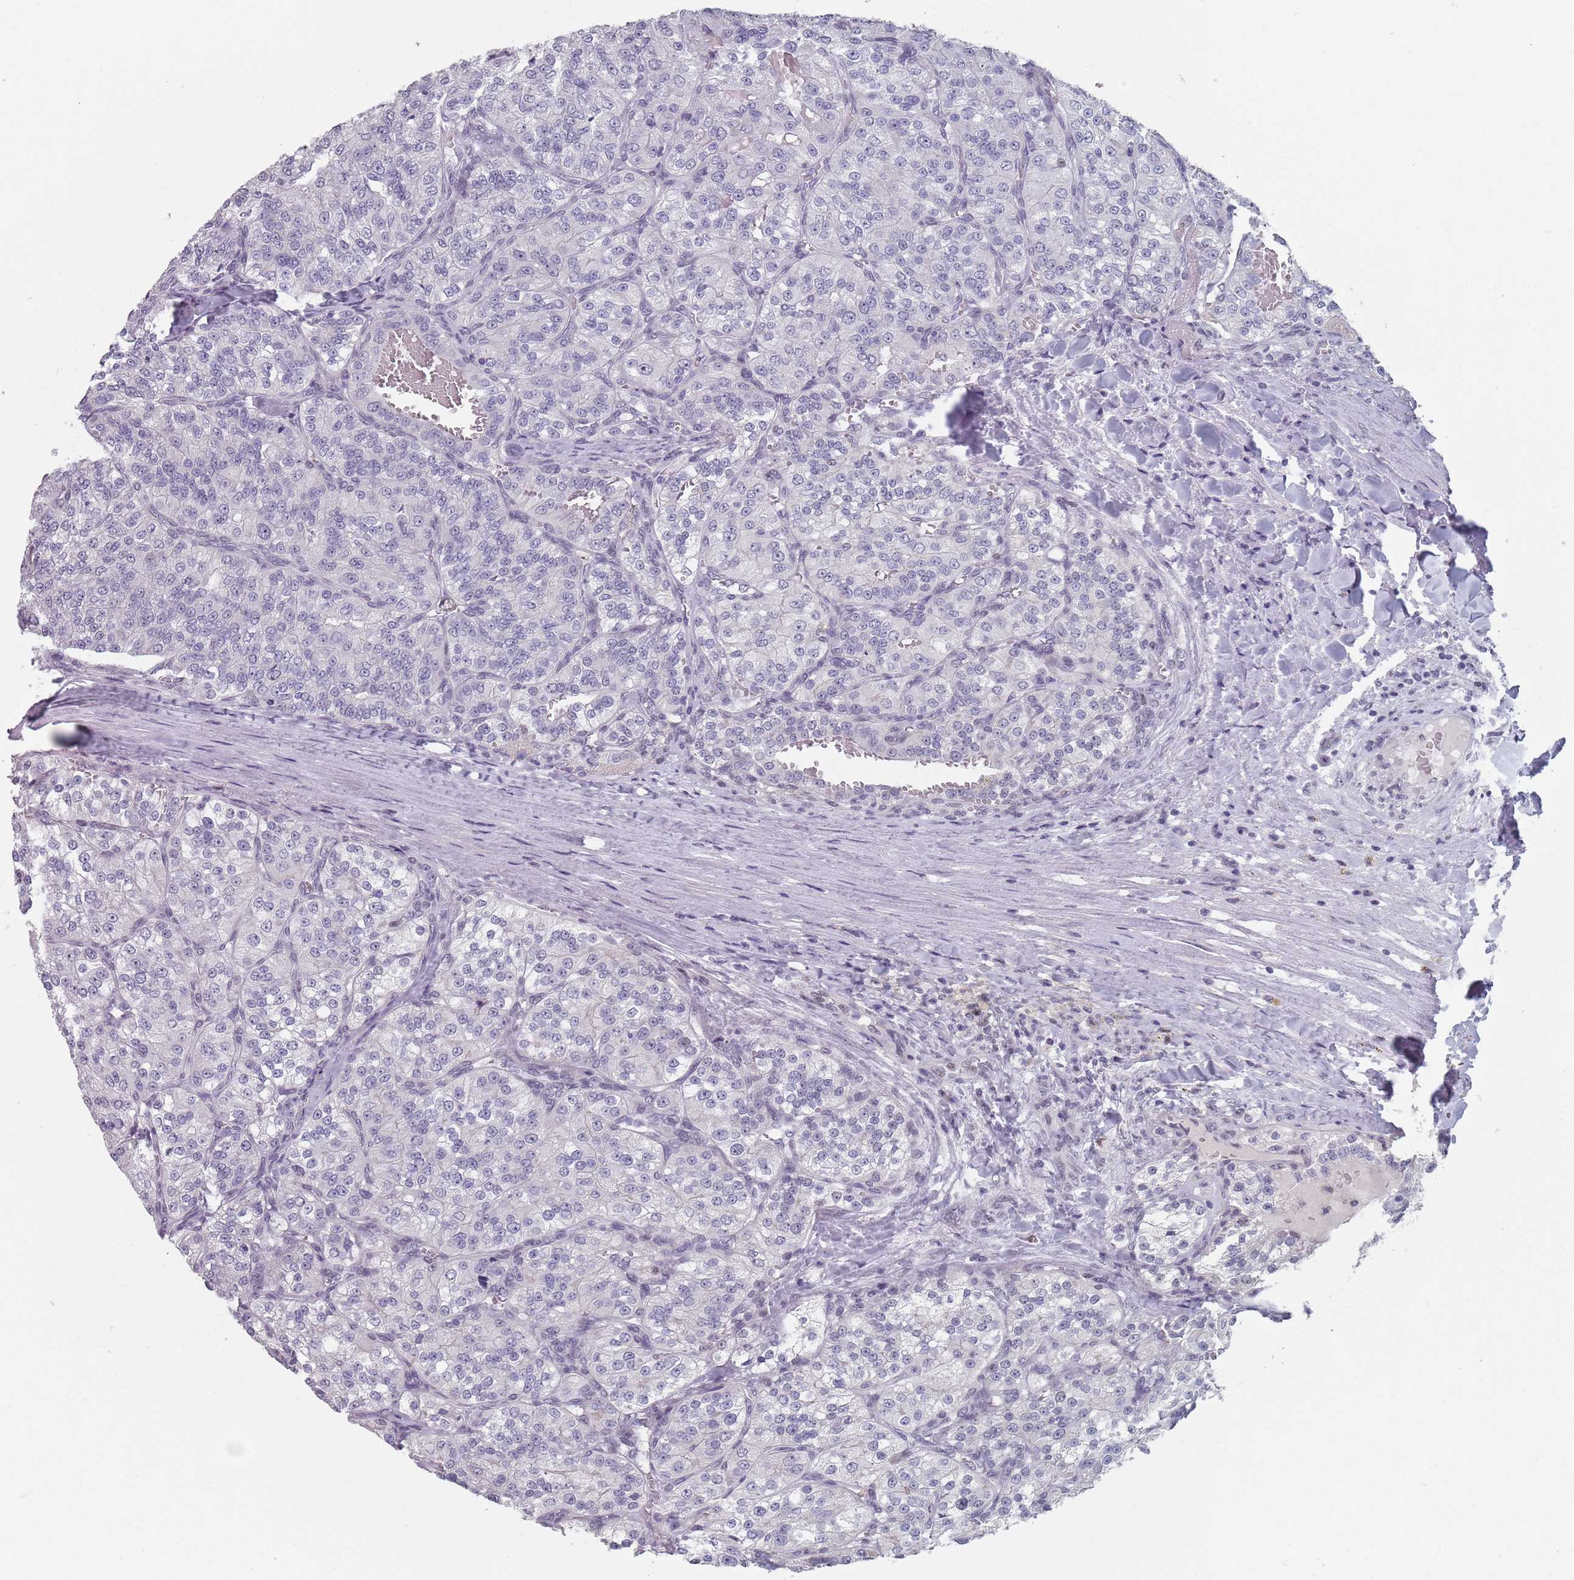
{"staining": {"intensity": "negative", "quantity": "none", "location": "none"}, "tissue": "renal cancer", "cell_type": "Tumor cells", "image_type": "cancer", "snomed": [{"axis": "morphology", "description": "Adenocarcinoma, NOS"}, {"axis": "topography", "description": "Kidney"}], "caption": "The image exhibits no significant staining in tumor cells of renal cancer (adenocarcinoma).", "gene": "SAMD1", "patient": {"sex": "female", "age": 63}}